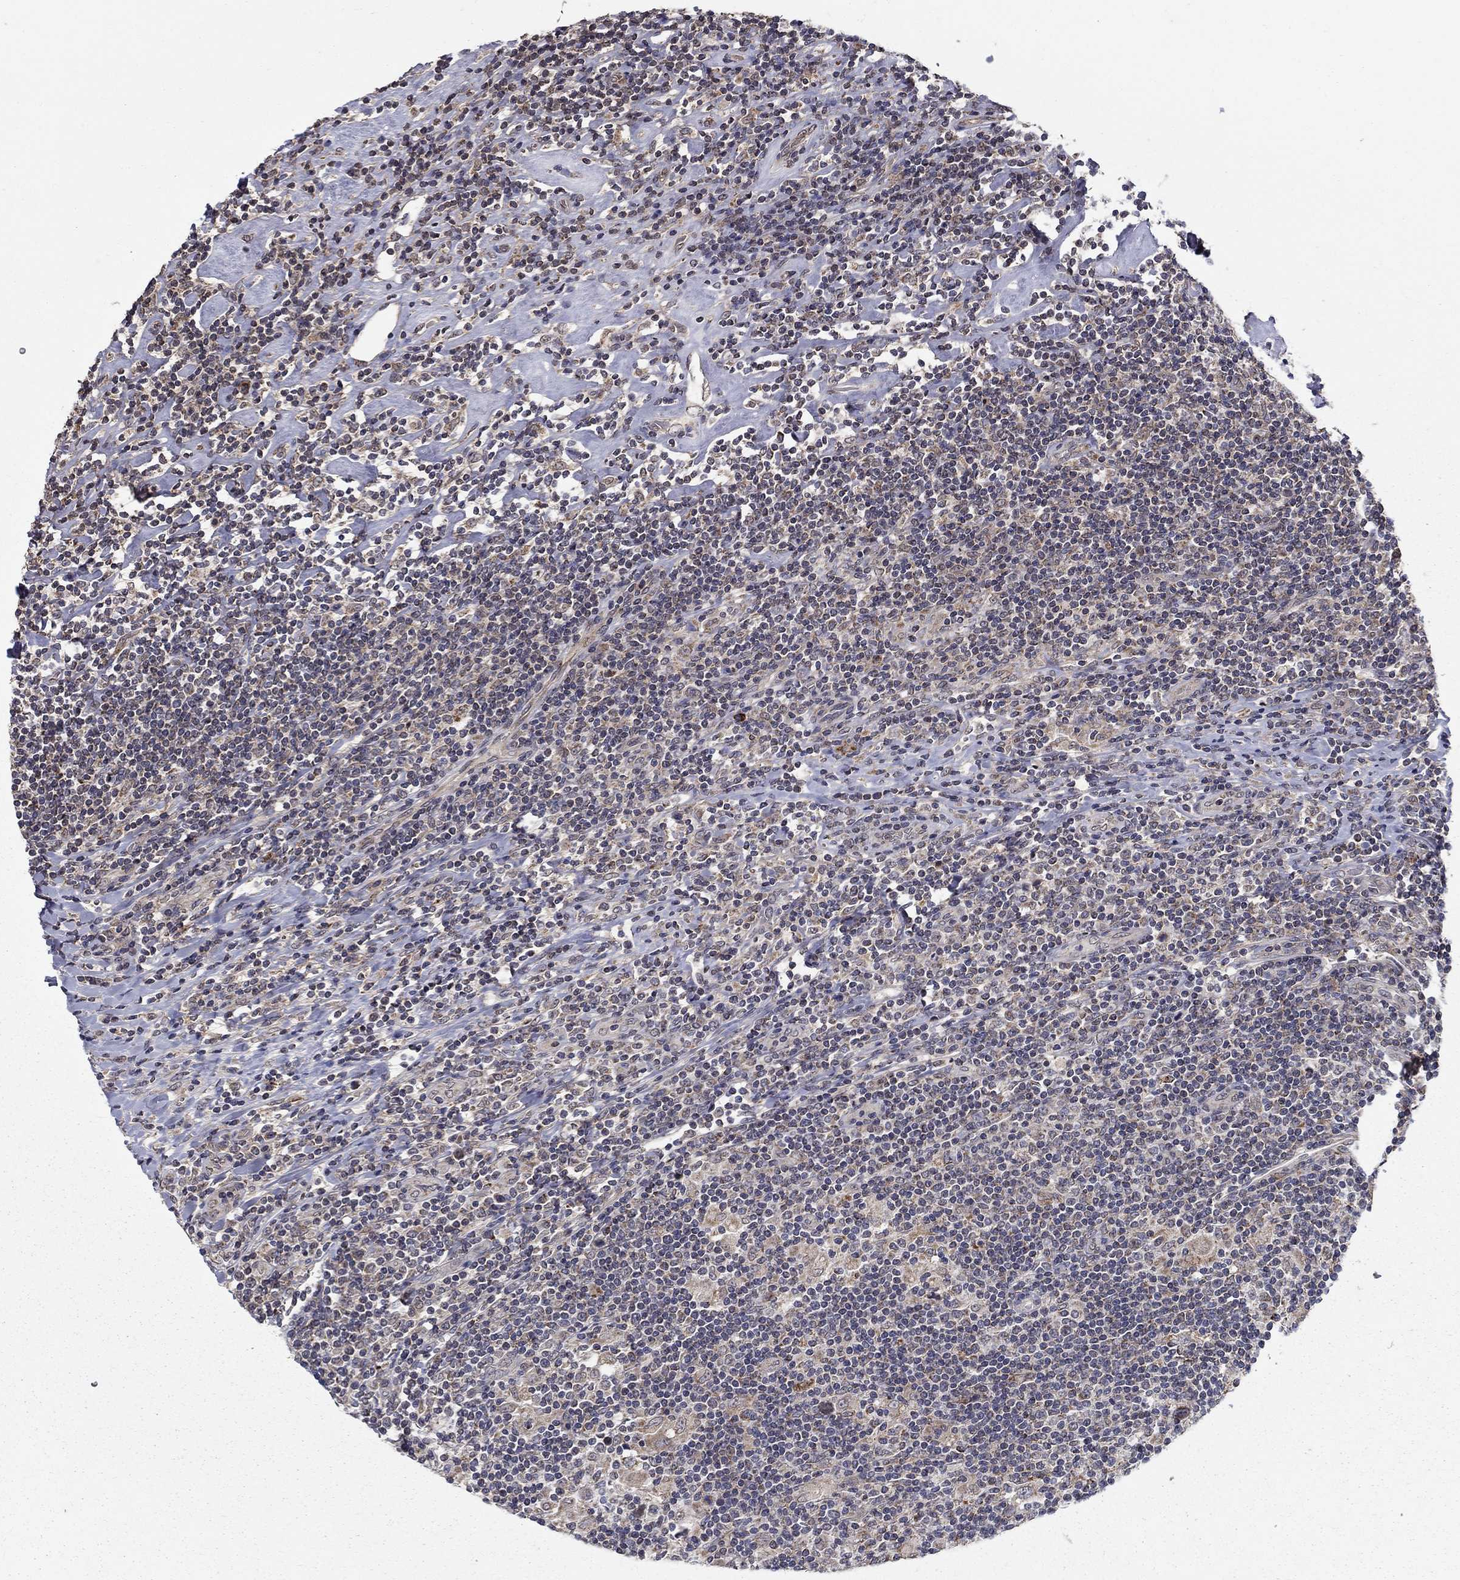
{"staining": {"intensity": "negative", "quantity": "none", "location": "none"}, "tissue": "lymphoma", "cell_type": "Tumor cells", "image_type": "cancer", "snomed": [{"axis": "morphology", "description": "Hodgkin's disease, NOS"}, {"axis": "topography", "description": "Lymph node"}], "caption": "Immunohistochemistry micrograph of lymphoma stained for a protein (brown), which demonstrates no positivity in tumor cells. (Stains: DAB immunohistochemistry (IHC) with hematoxylin counter stain, Microscopy: brightfield microscopy at high magnification).", "gene": "SLC2A13", "patient": {"sex": "male", "age": 40}}